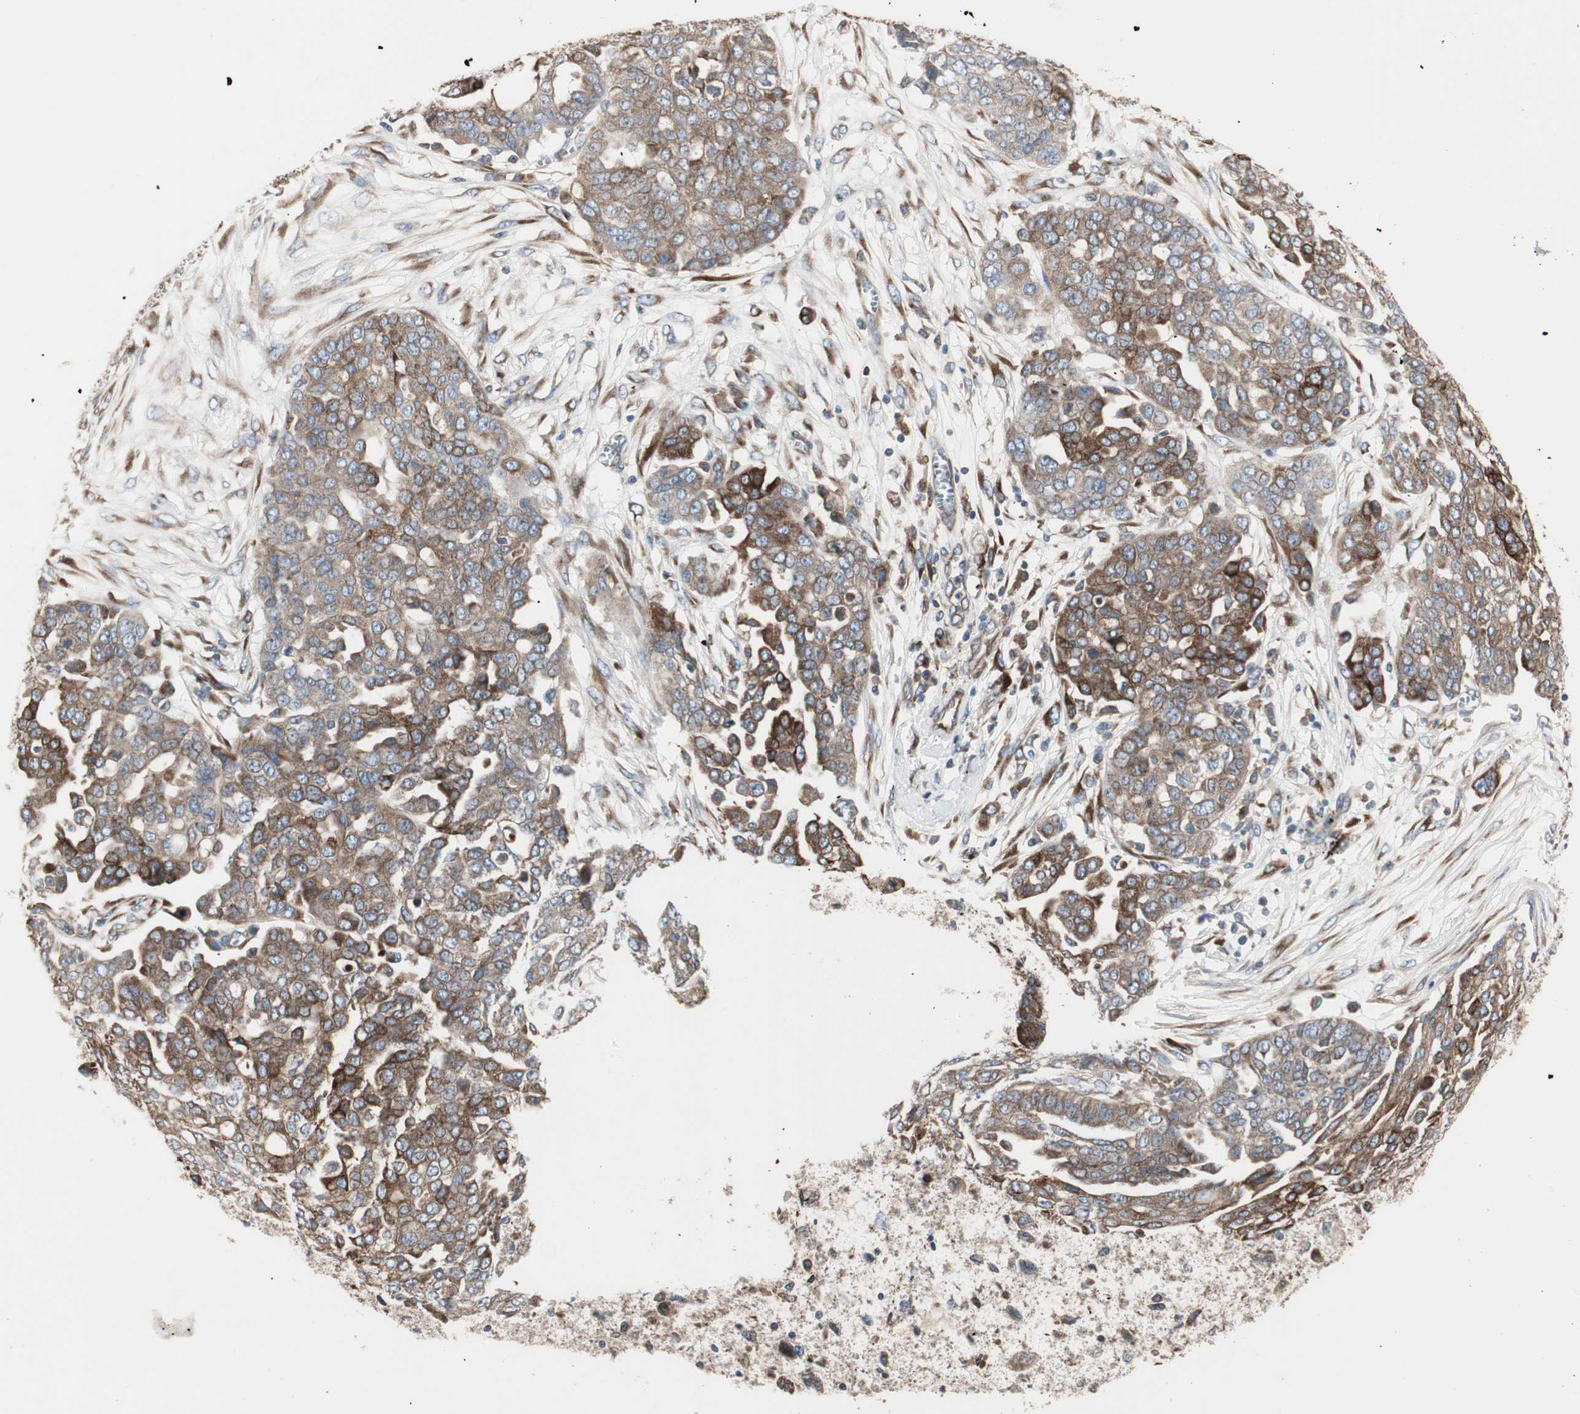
{"staining": {"intensity": "moderate", "quantity": ">75%", "location": "cytoplasmic/membranous"}, "tissue": "ovarian cancer", "cell_type": "Tumor cells", "image_type": "cancer", "snomed": [{"axis": "morphology", "description": "Cystadenocarcinoma, serous, NOS"}, {"axis": "topography", "description": "Soft tissue"}, {"axis": "topography", "description": "Ovary"}], "caption": "Immunohistochemistry staining of serous cystadenocarcinoma (ovarian), which displays medium levels of moderate cytoplasmic/membranous staining in approximately >75% of tumor cells indicating moderate cytoplasmic/membranous protein staining. The staining was performed using DAB (3,3'-diaminobenzidine) (brown) for protein detection and nuclei were counterstained in hematoxylin (blue).", "gene": "H6PD", "patient": {"sex": "female", "age": 57}}